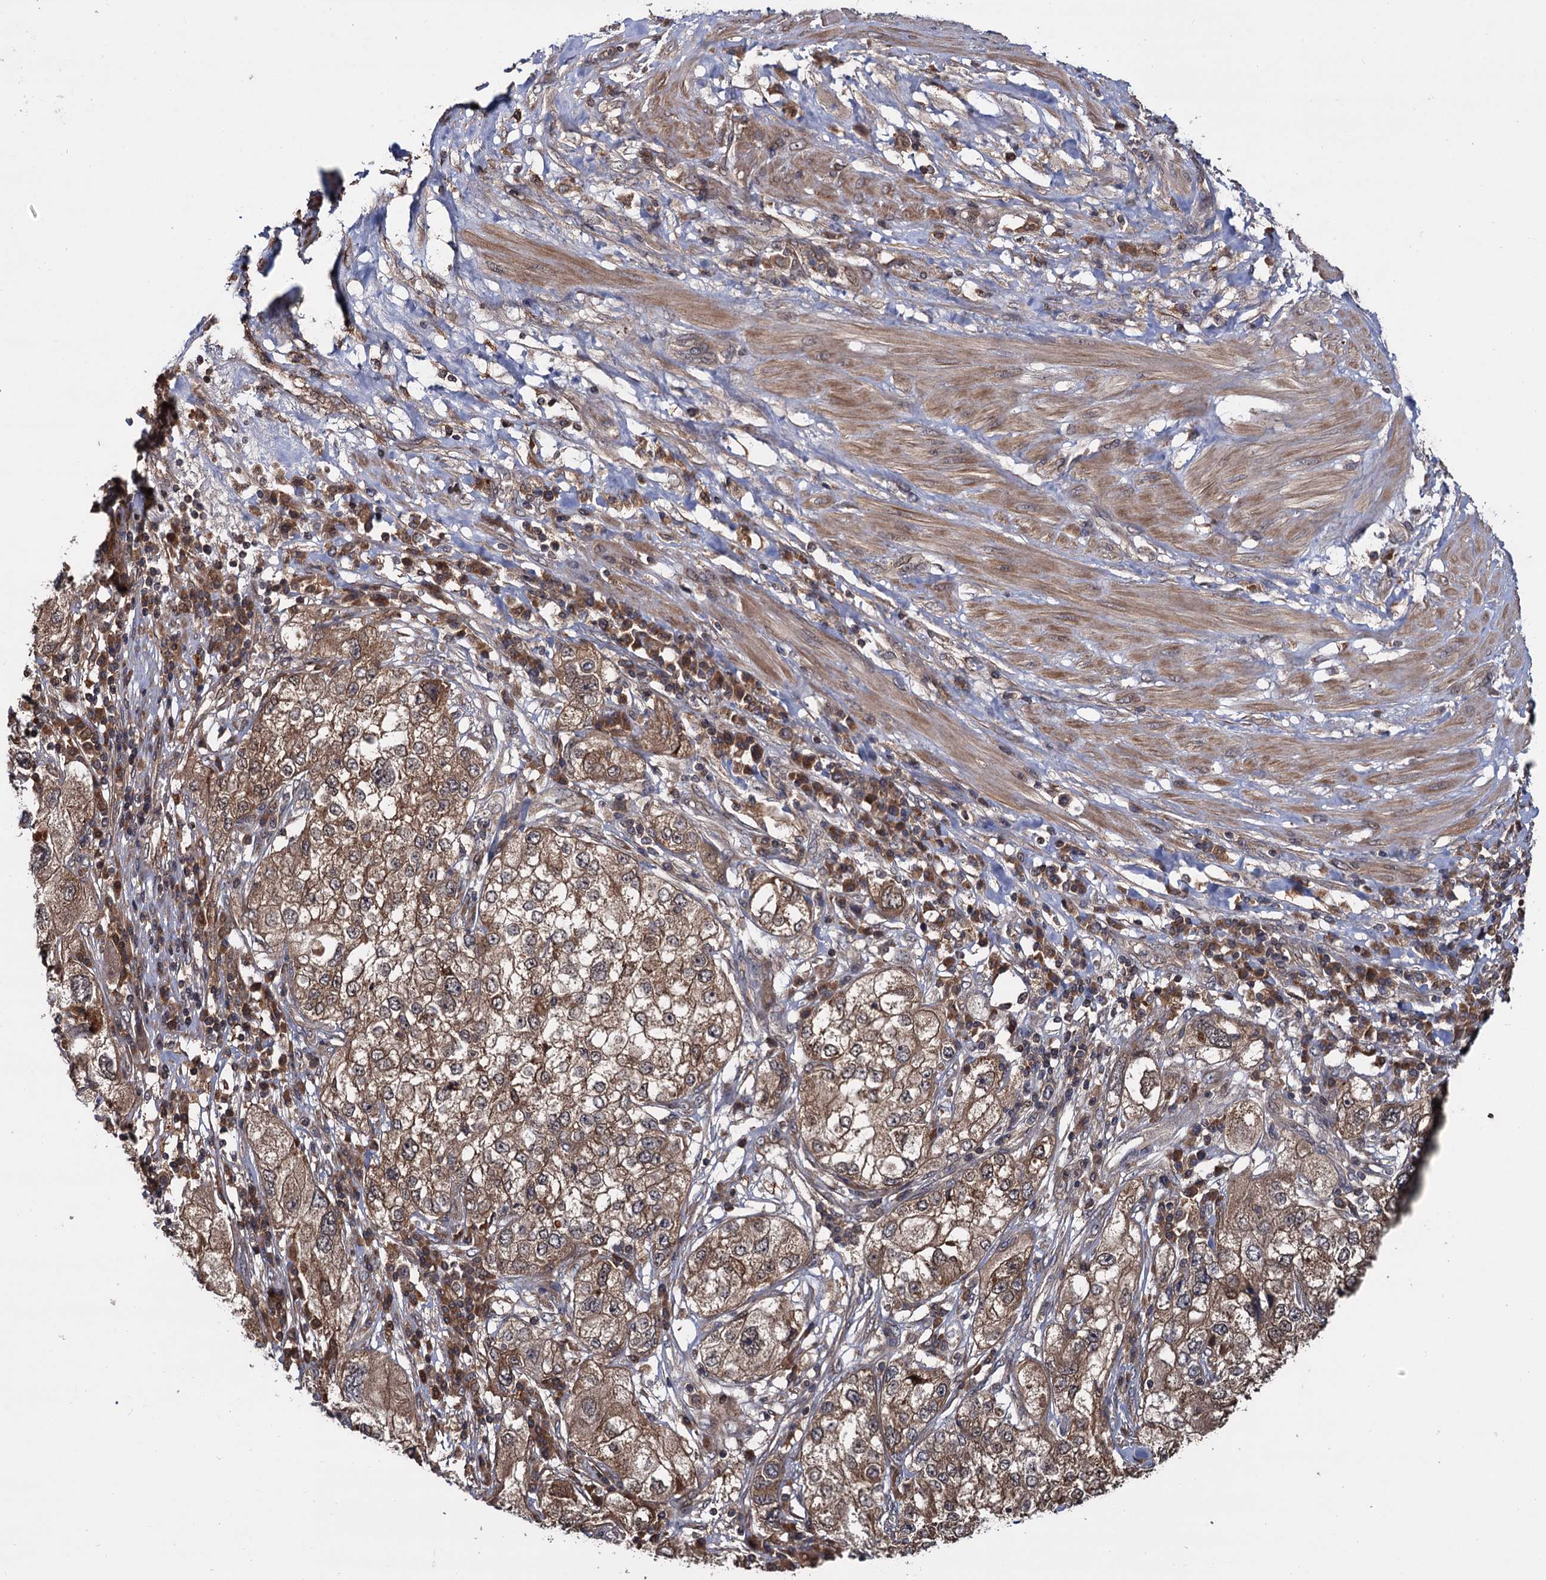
{"staining": {"intensity": "moderate", "quantity": ">75%", "location": "cytoplasmic/membranous"}, "tissue": "endometrial cancer", "cell_type": "Tumor cells", "image_type": "cancer", "snomed": [{"axis": "morphology", "description": "Adenocarcinoma, NOS"}, {"axis": "topography", "description": "Endometrium"}], "caption": "Immunohistochemistry (IHC) of human endometrial cancer (adenocarcinoma) shows medium levels of moderate cytoplasmic/membranous staining in about >75% of tumor cells.", "gene": "SELENOP", "patient": {"sex": "female", "age": 49}}